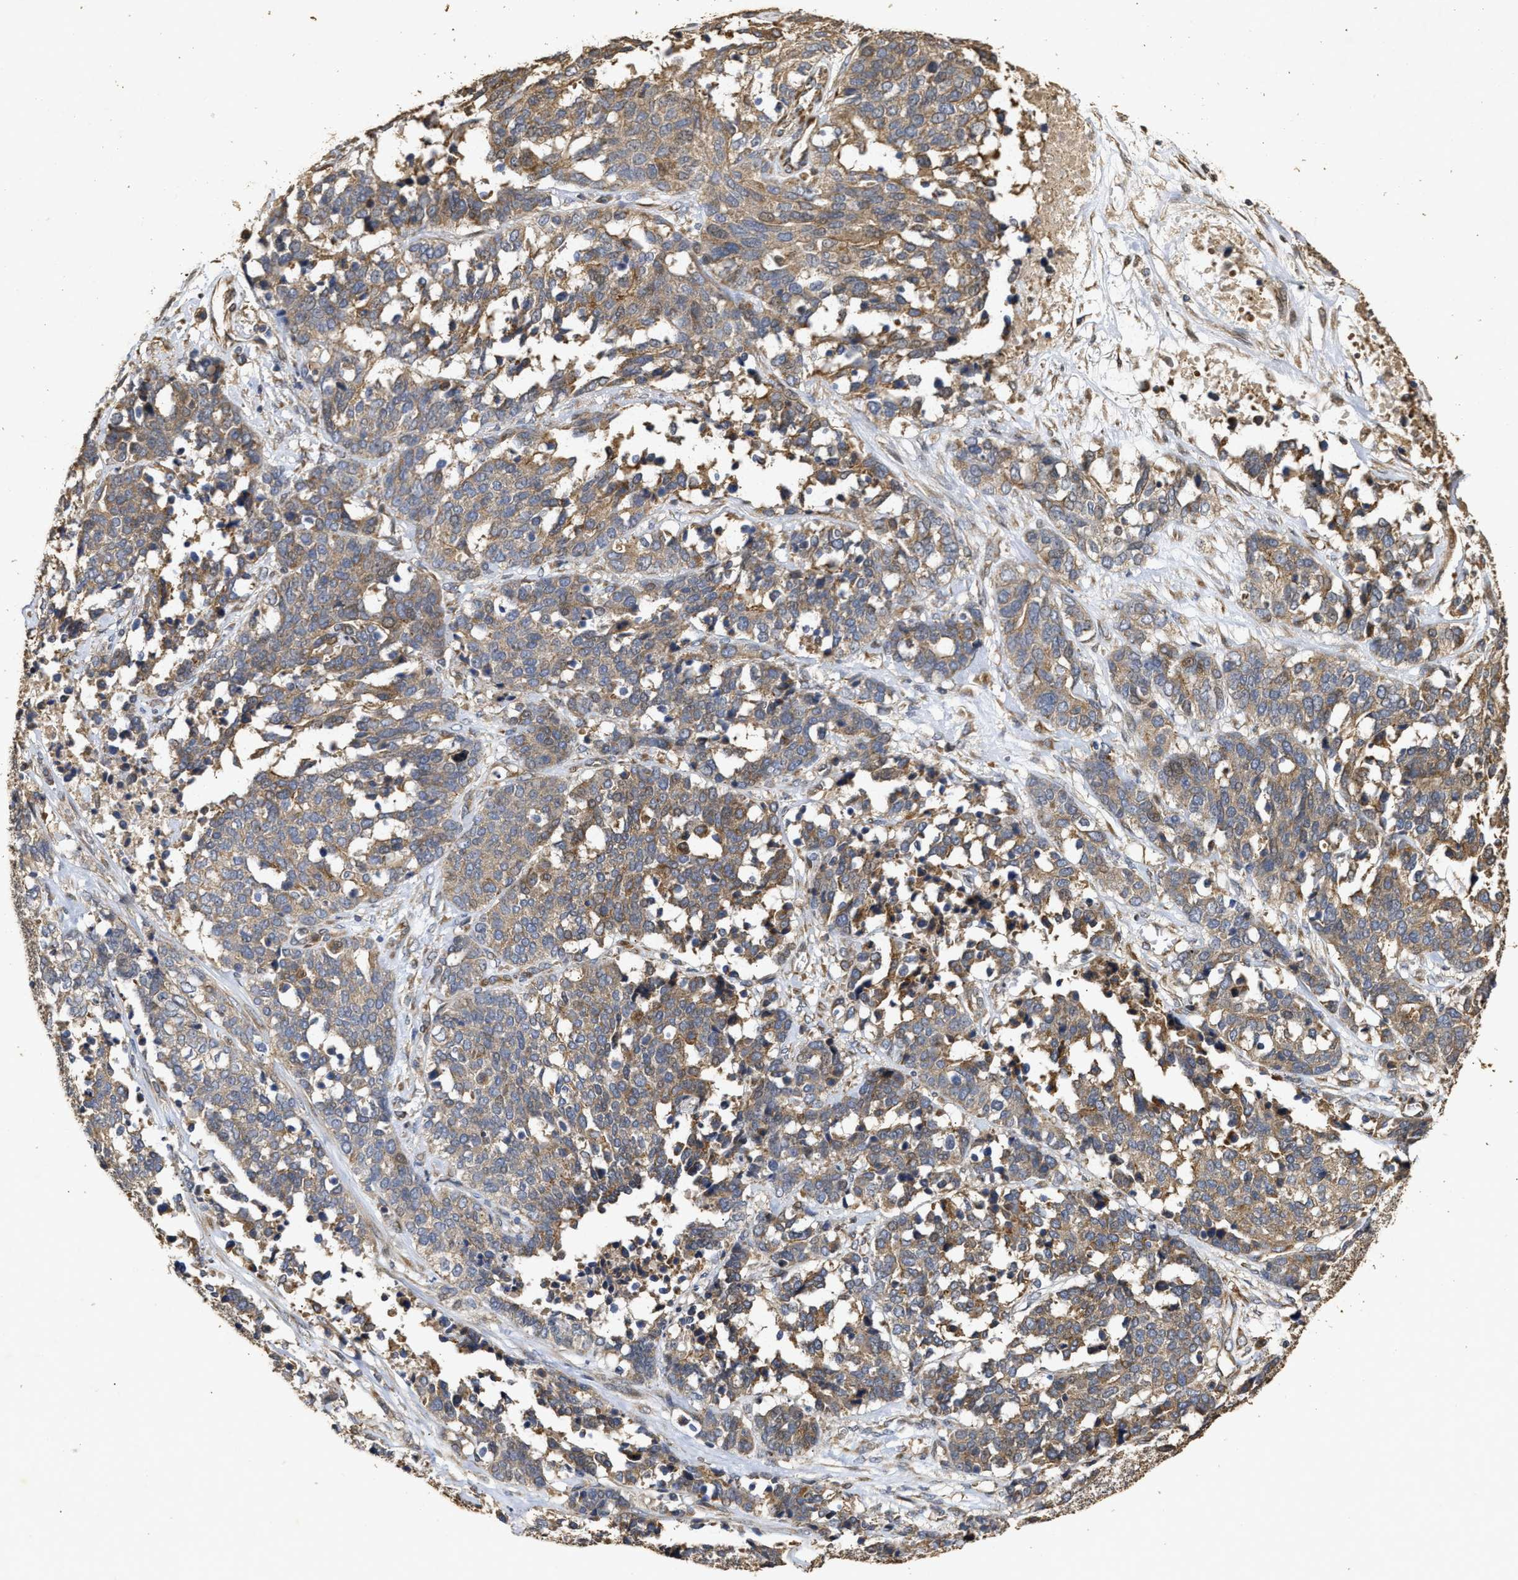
{"staining": {"intensity": "moderate", "quantity": ">75%", "location": "cytoplasmic/membranous"}, "tissue": "ovarian cancer", "cell_type": "Tumor cells", "image_type": "cancer", "snomed": [{"axis": "morphology", "description": "Cystadenocarcinoma, serous, NOS"}, {"axis": "topography", "description": "Ovary"}], "caption": "Ovarian cancer stained with DAB immunohistochemistry (IHC) exhibits medium levels of moderate cytoplasmic/membranous staining in approximately >75% of tumor cells.", "gene": "NAV1", "patient": {"sex": "female", "age": 44}}